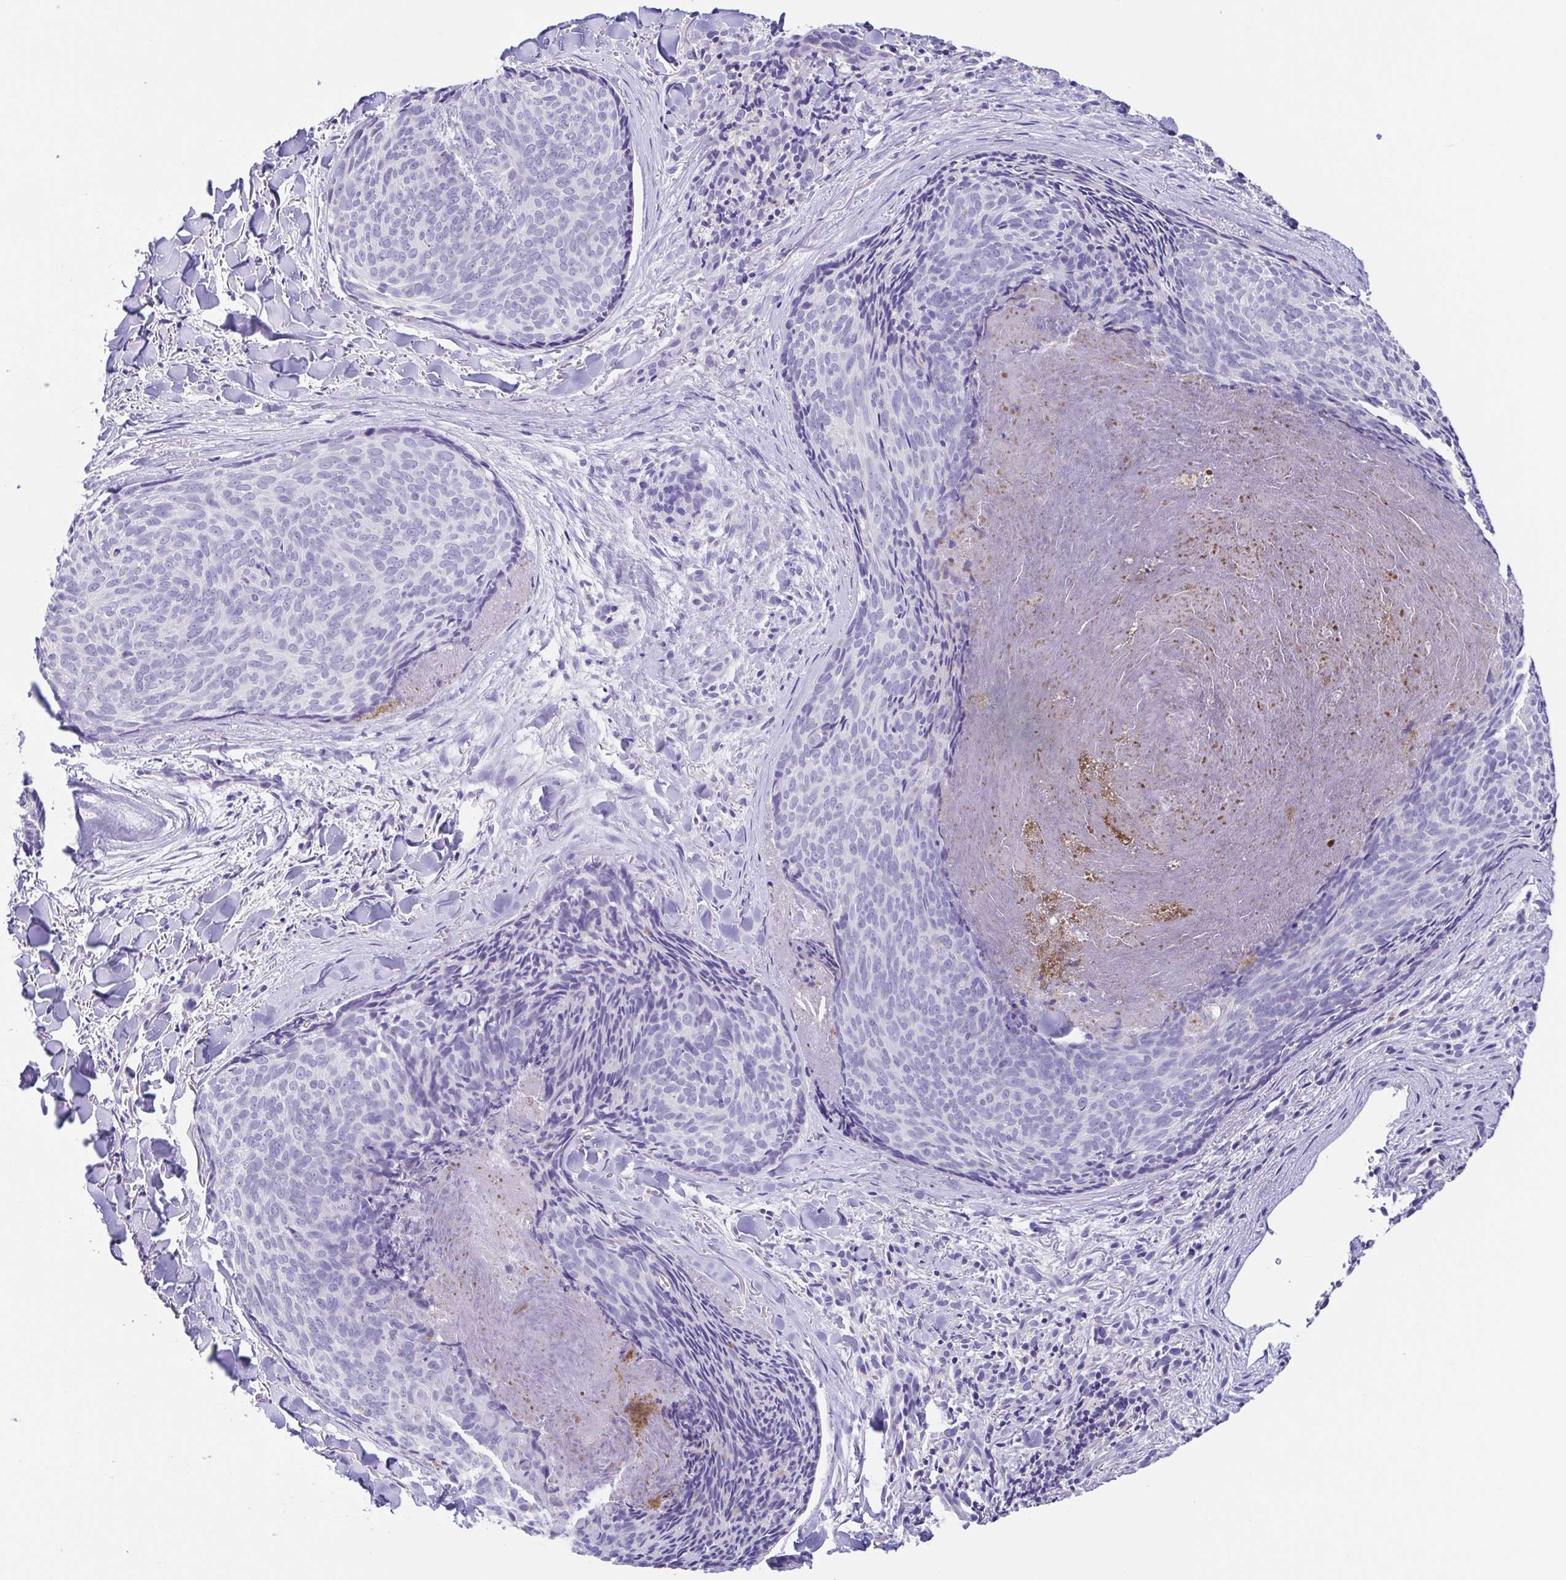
{"staining": {"intensity": "negative", "quantity": "none", "location": "none"}, "tissue": "skin cancer", "cell_type": "Tumor cells", "image_type": "cancer", "snomed": [{"axis": "morphology", "description": "Basal cell carcinoma"}, {"axis": "topography", "description": "Skin"}], "caption": "IHC histopathology image of human basal cell carcinoma (skin) stained for a protein (brown), which exhibits no positivity in tumor cells. Nuclei are stained in blue.", "gene": "ARPP21", "patient": {"sex": "female", "age": 82}}